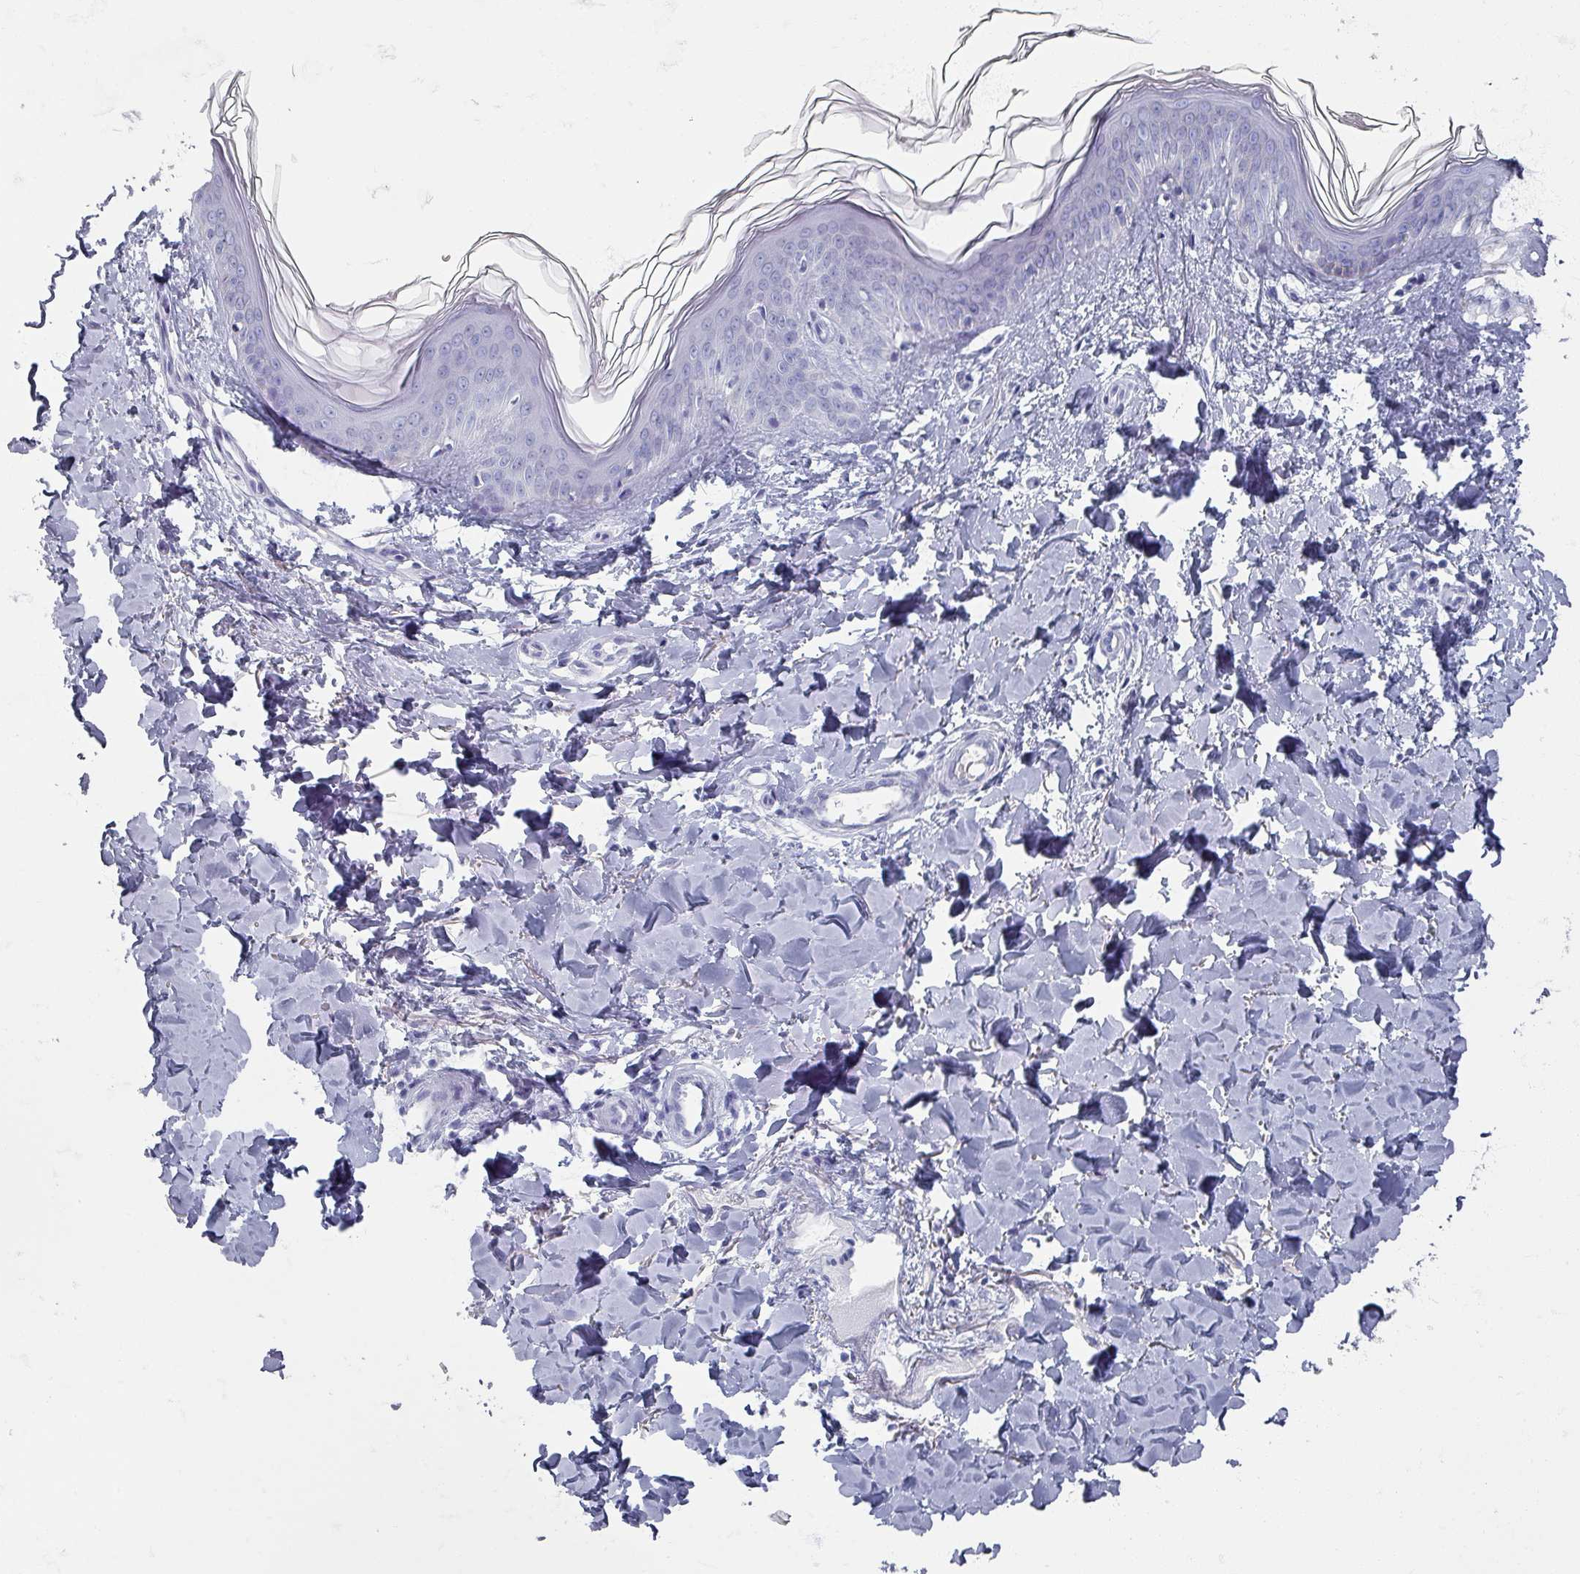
{"staining": {"intensity": "negative", "quantity": "none", "location": "none"}, "tissue": "skin", "cell_type": "Fibroblasts", "image_type": "normal", "snomed": [{"axis": "morphology", "description": "Normal tissue, NOS"}, {"axis": "topography", "description": "Skin"}], "caption": "Fibroblasts are negative for brown protein staining in normal skin. (Brightfield microscopy of DAB immunohistochemistry at high magnification).", "gene": "OMG", "patient": {"sex": "female", "age": 41}}